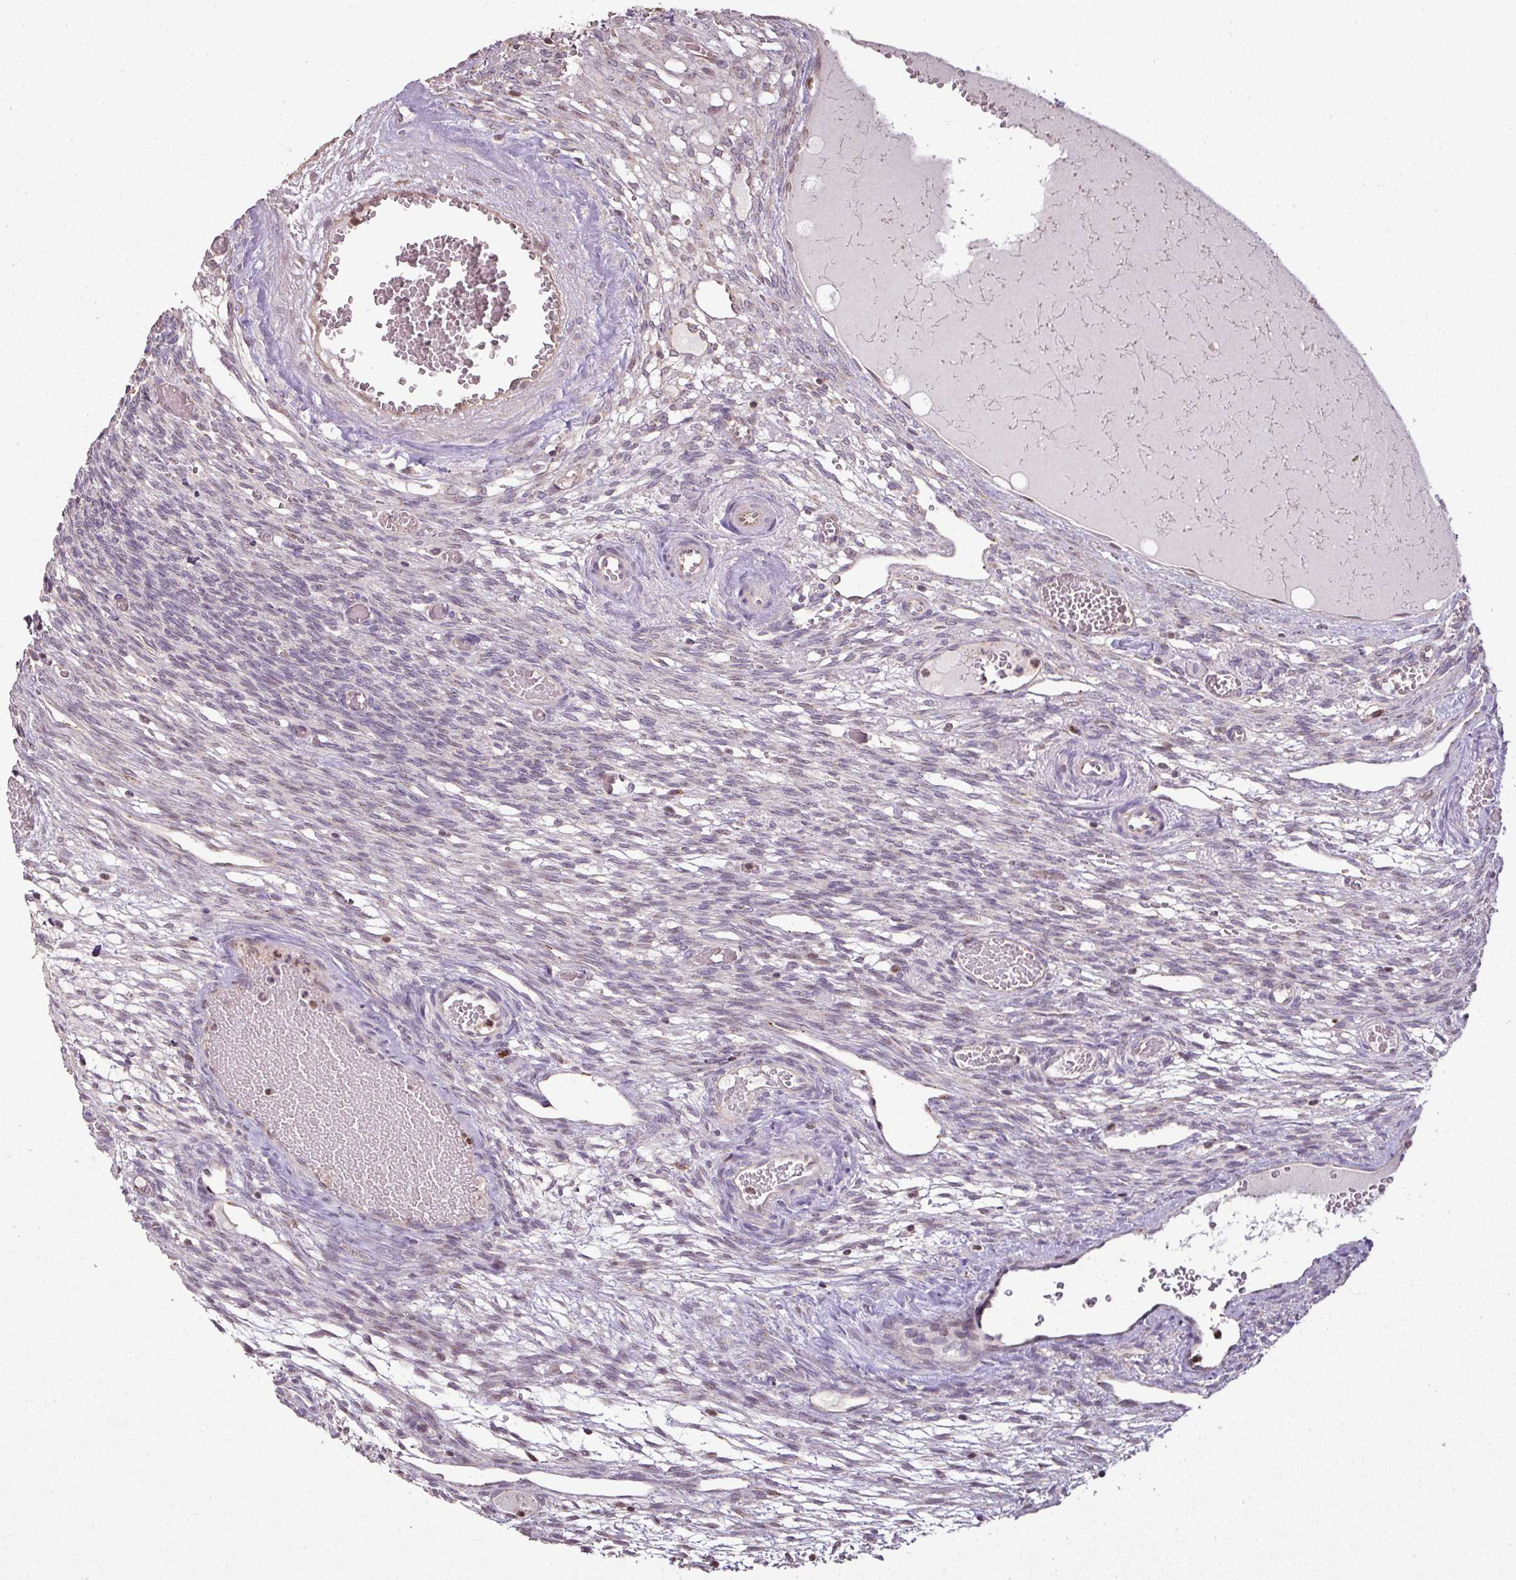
{"staining": {"intensity": "weak", "quantity": "25%-75%", "location": "cytoplasmic/membranous"}, "tissue": "ovary", "cell_type": "Follicle cells", "image_type": "normal", "snomed": [{"axis": "morphology", "description": "Normal tissue, NOS"}, {"axis": "topography", "description": "Ovary"}], "caption": "This is a micrograph of IHC staining of unremarkable ovary, which shows weak positivity in the cytoplasmic/membranous of follicle cells.", "gene": "CXCR5", "patient": {"sex": "female", "age": 67}}